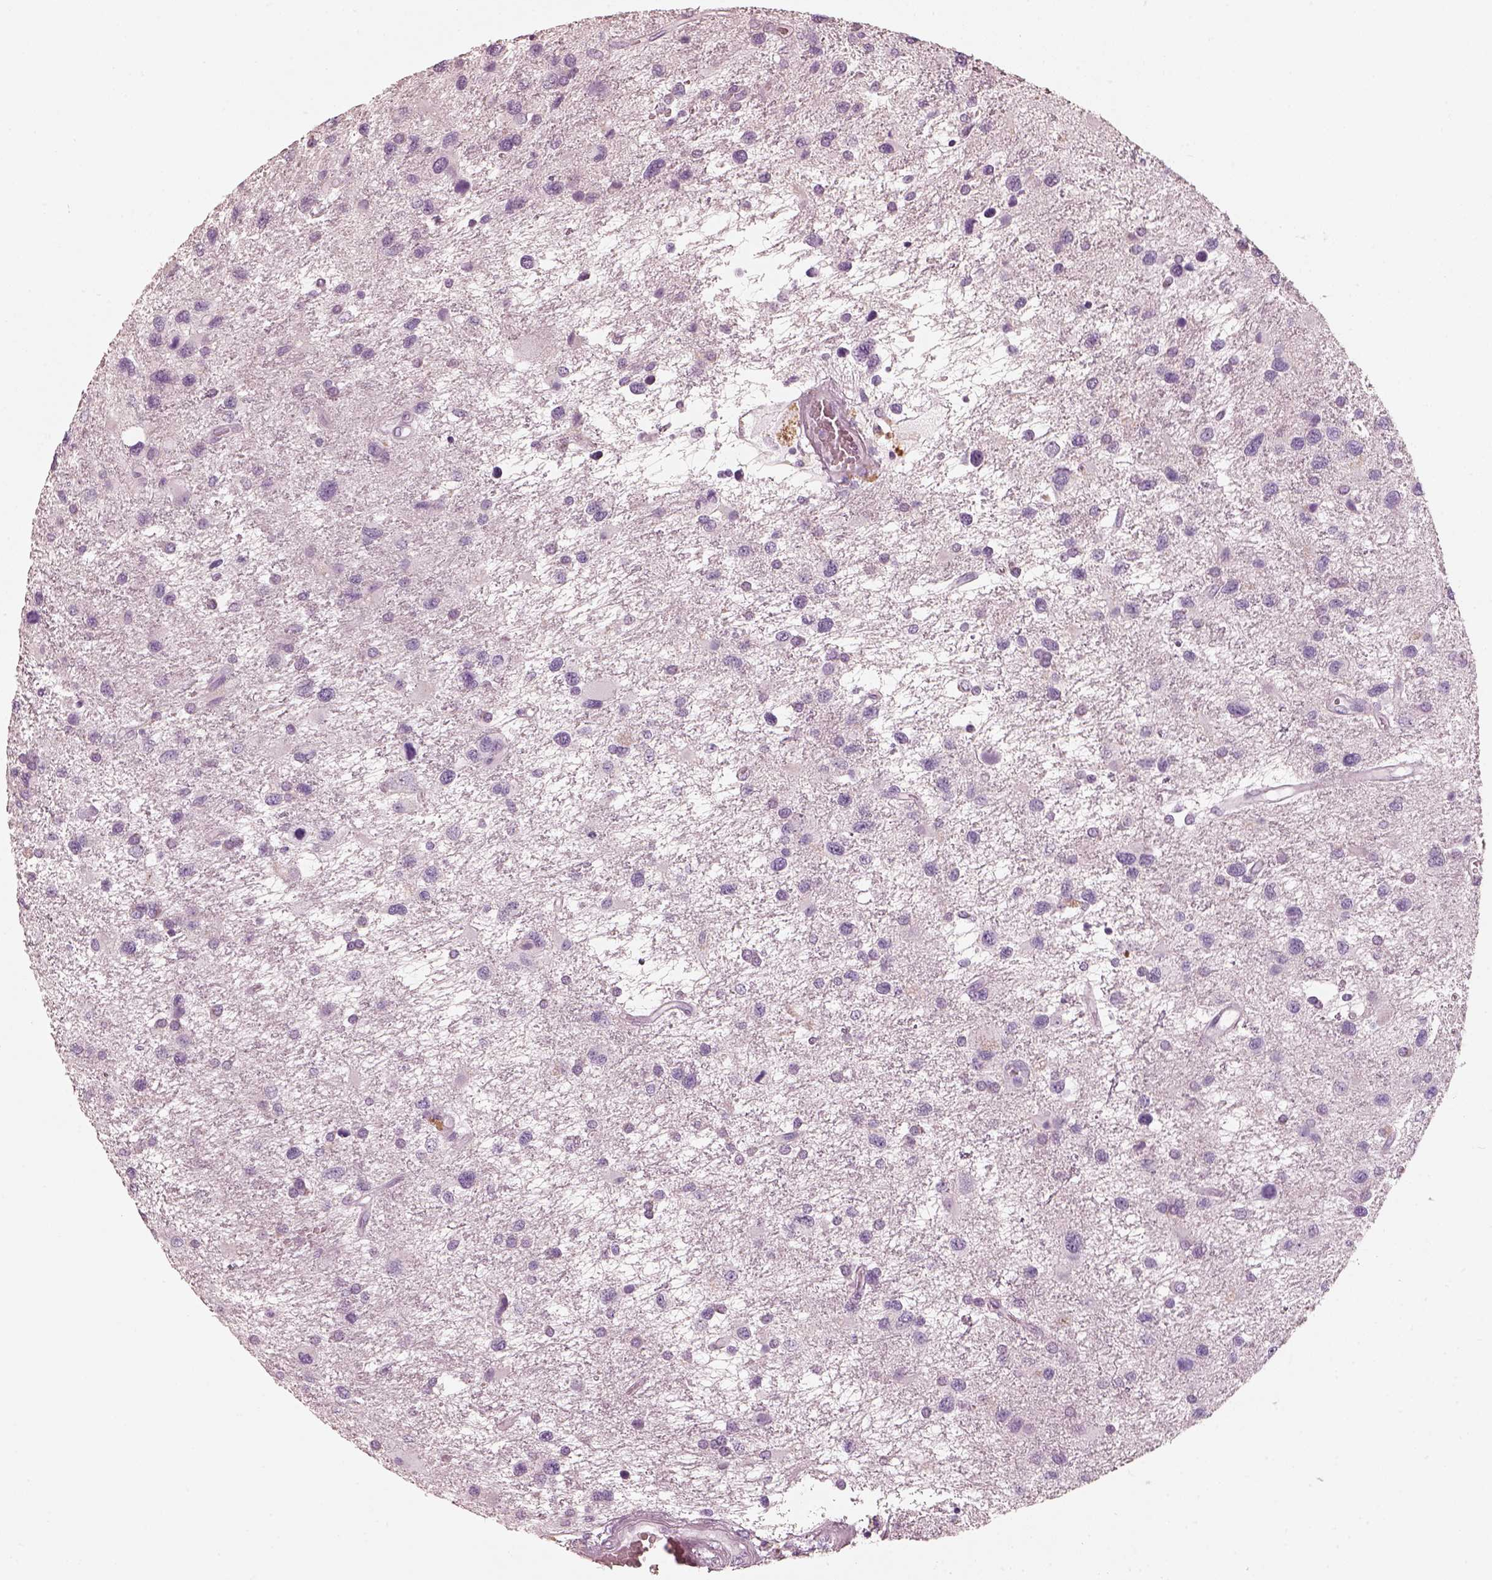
{"staining": {"intensity": "negative", "quantity": "none", "location": "none"}, "tissue": "glioma", "cell_type": "Tumor cells", "image_type": "cancer", "snomed": [{"axis": "morphology", "description": "Glioma, malignant, NOS"}, {"axis": "morphology", "description": "Glioma, malignant, High grade"}, {"axis": "topography", "description": "Brain"}], "caption": "A micrograph of glioma stained for a protein reveals no brown staining in tumor cells. (Brightfield microscopy of DAB (3,3'-diaminobenzidine) immunohistochemistry at high magnification).", "gene": "R3HDML", "patient": {"sex": "female", "age": 71}}